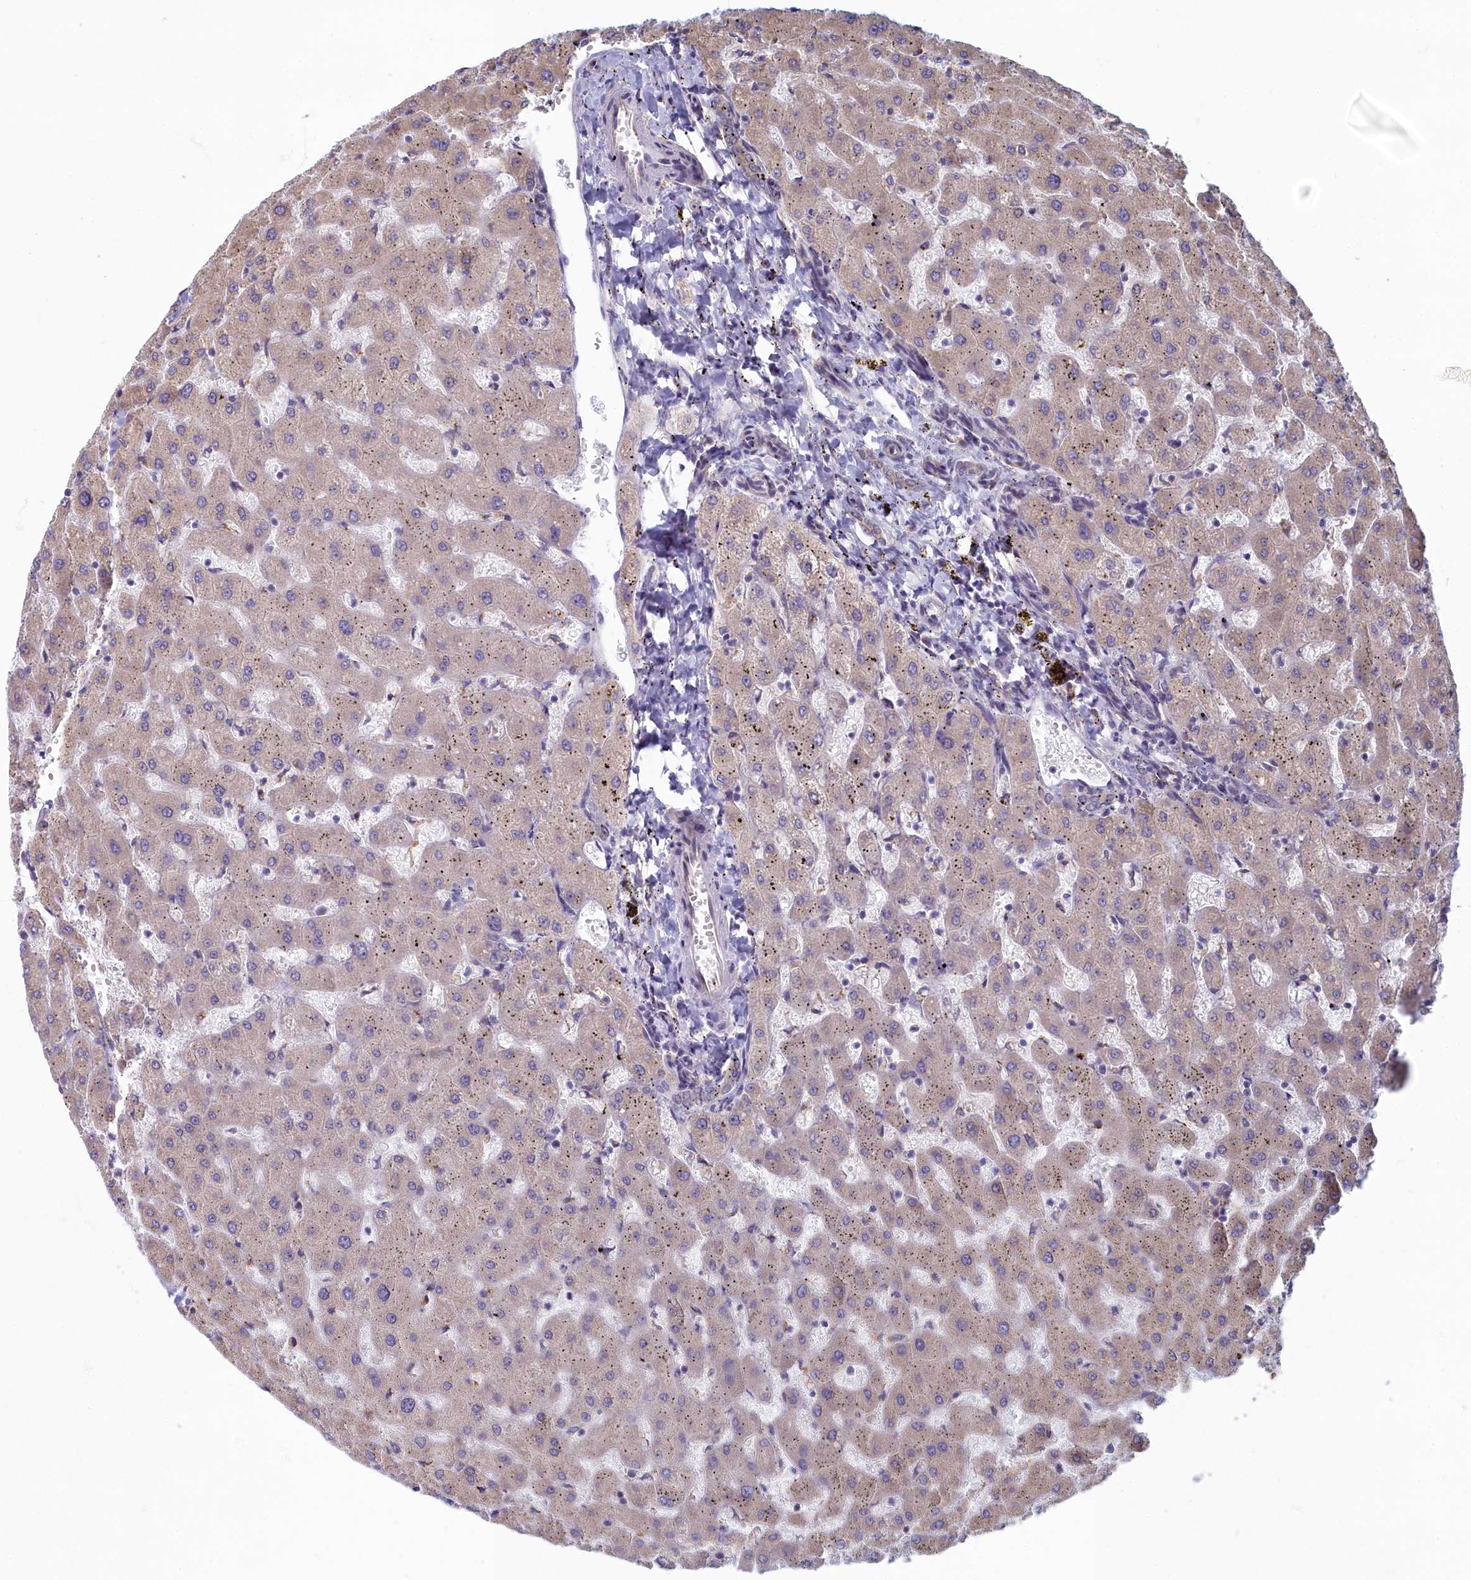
{"staining": {"intensity": "weak", "quantity": "<25%", "location": "cytoplasmic/membranous"}, "tissue": "liver", "cell_type": "Cholangiocytes", "image_type": "normal", "snomed": [{"axis": "morphology", "description": "Normal tissue, NOS"}, {"axis": "topography", "description": "Liver"}], "caption": "Immunohistochemistry (IHC) image of normal human liver stained for a protein (brown), which shows no staining in cholangiocytes.", "gene": "MAK16", "patient": {"sex": "female", "age": 63}}